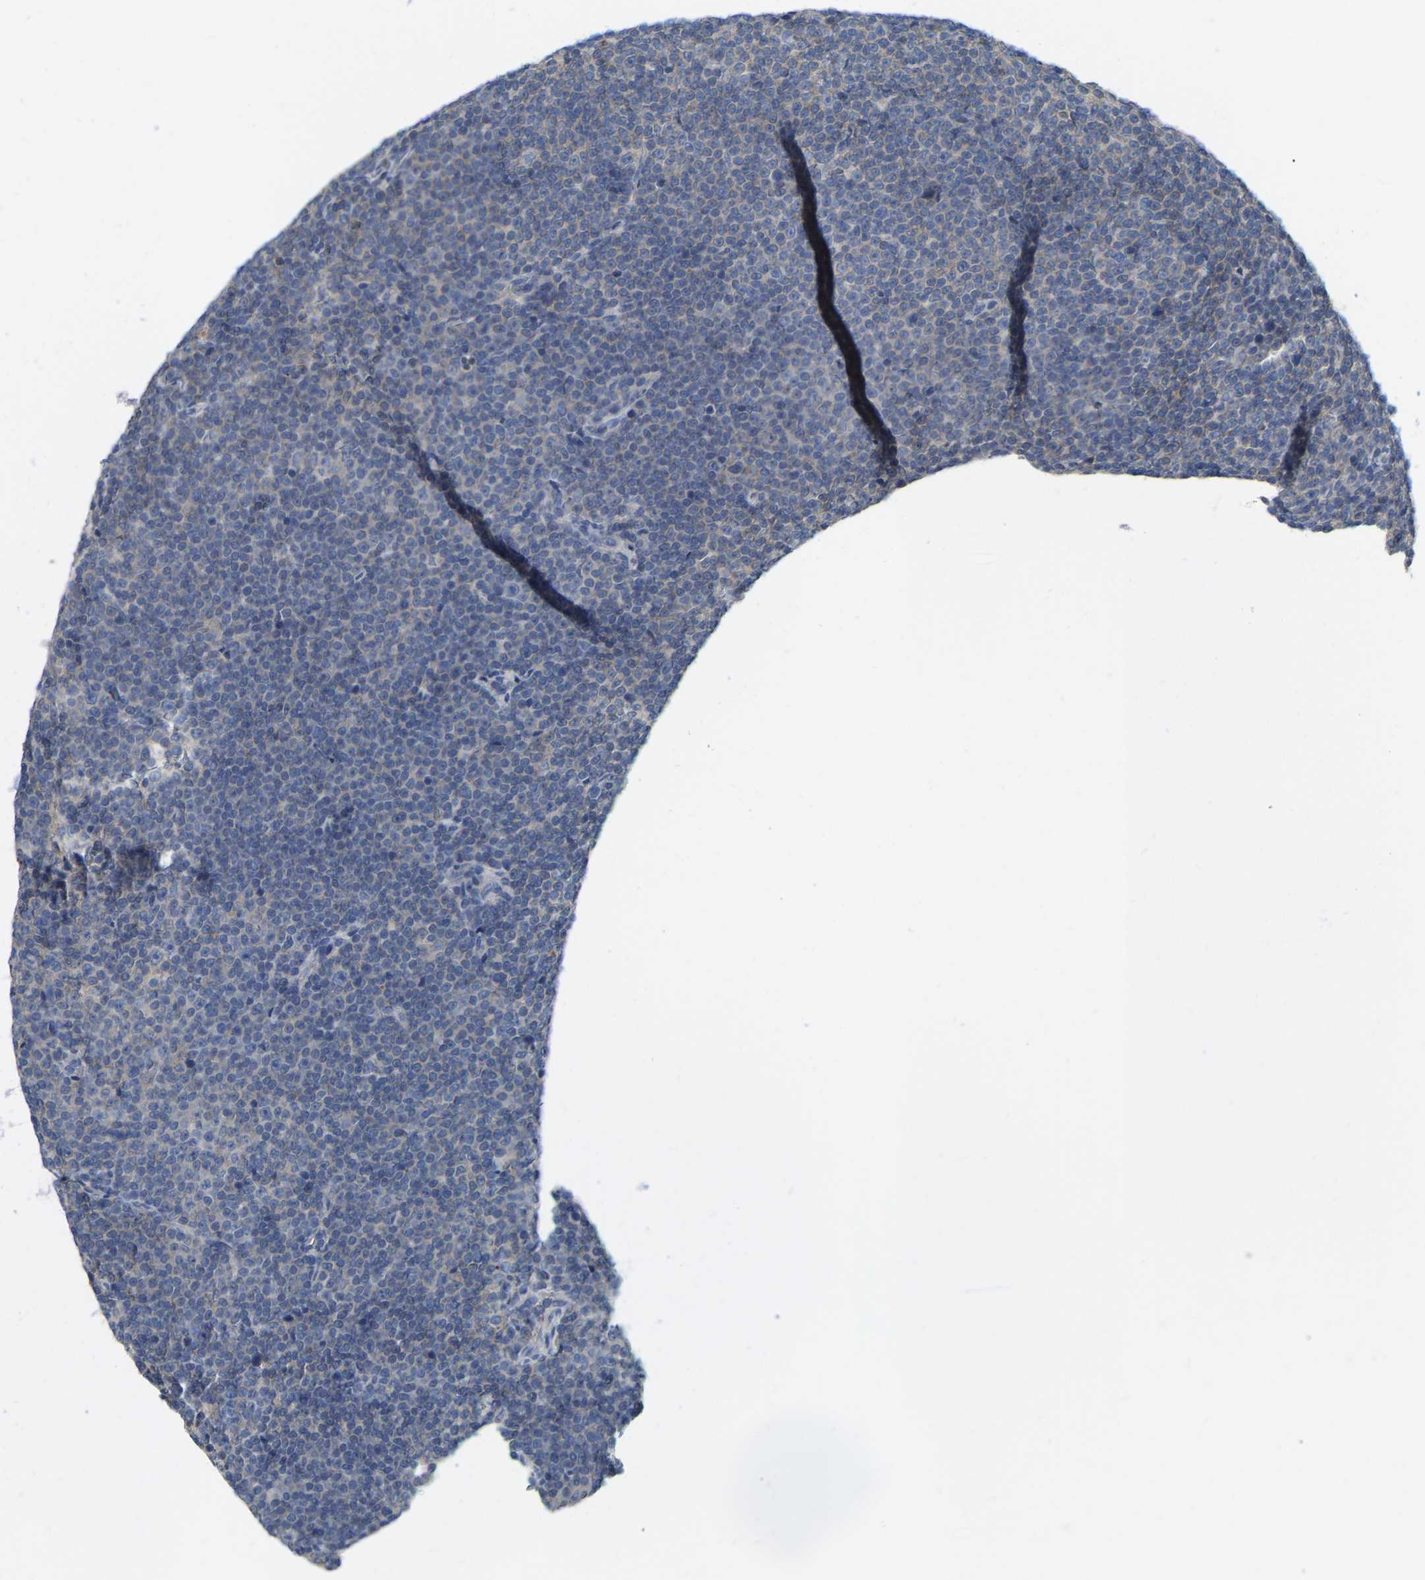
{"staining": {"intensity": "negative", "quantity": "none", "location": "none"}, "tissue": "lymphoma", "cell_type": "Tumor cells", "image_type": "cancer", "snomed": [{"axis": "morphology", "description": "Malignant lymphoma, non-Hodgkin's type, Low grade"}, {"axis": "topography", "description": "Lymph node"}], "caption": "An IHC histopathology image of low-grade malignant lymphoma, non-Hodgkin's type is shown. There is no staining in tumor cells of low-grade malignant lymphoma, non-Hodgkin's type. (DAB immunohistochemistry with hematoxylin counter stain).", "gene": "WIPI2", "patient": {"sex": "female", "age": 67}}